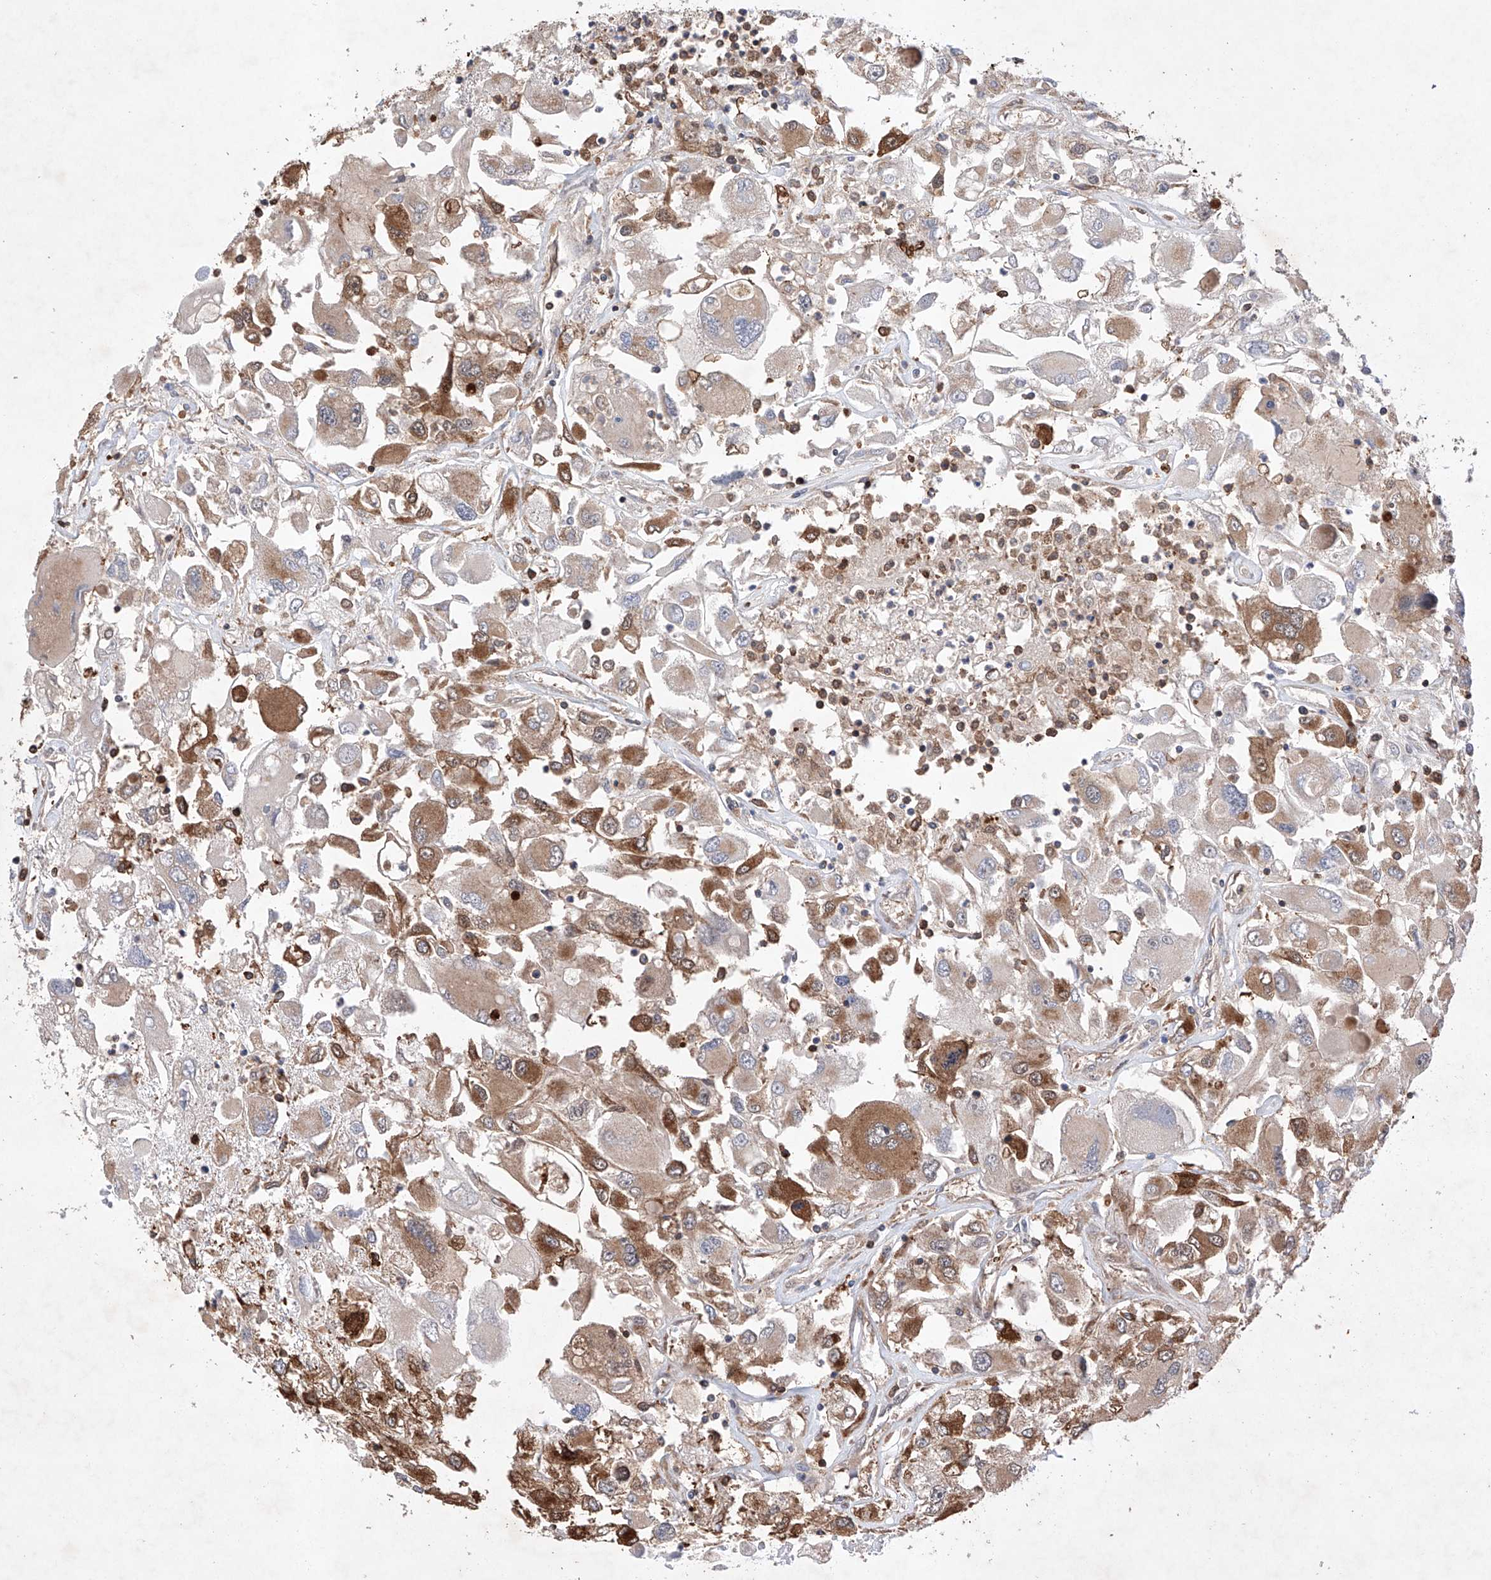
{"staining": {"intensity": "moderate", "quantity": ">75%", "location": "cytoplasmic/membranous"}, "tissue": "renal cancer", "cell_type": "Tumor cells", "image_type": "cancer", "snomed": [{"axis": "morphology", "description": "Adenocarcinoma, NOS"}, {"axis": "topography", "description": "Kidney"}], "caption": "Renal cancer tissue exhibits moderate cytoplasmic/membranous positivity in about >75% of tumor cells, visualized by immunohistochemistry.", "gene": "TIMM23", "patient": {"sex": "female", "age": 52}}